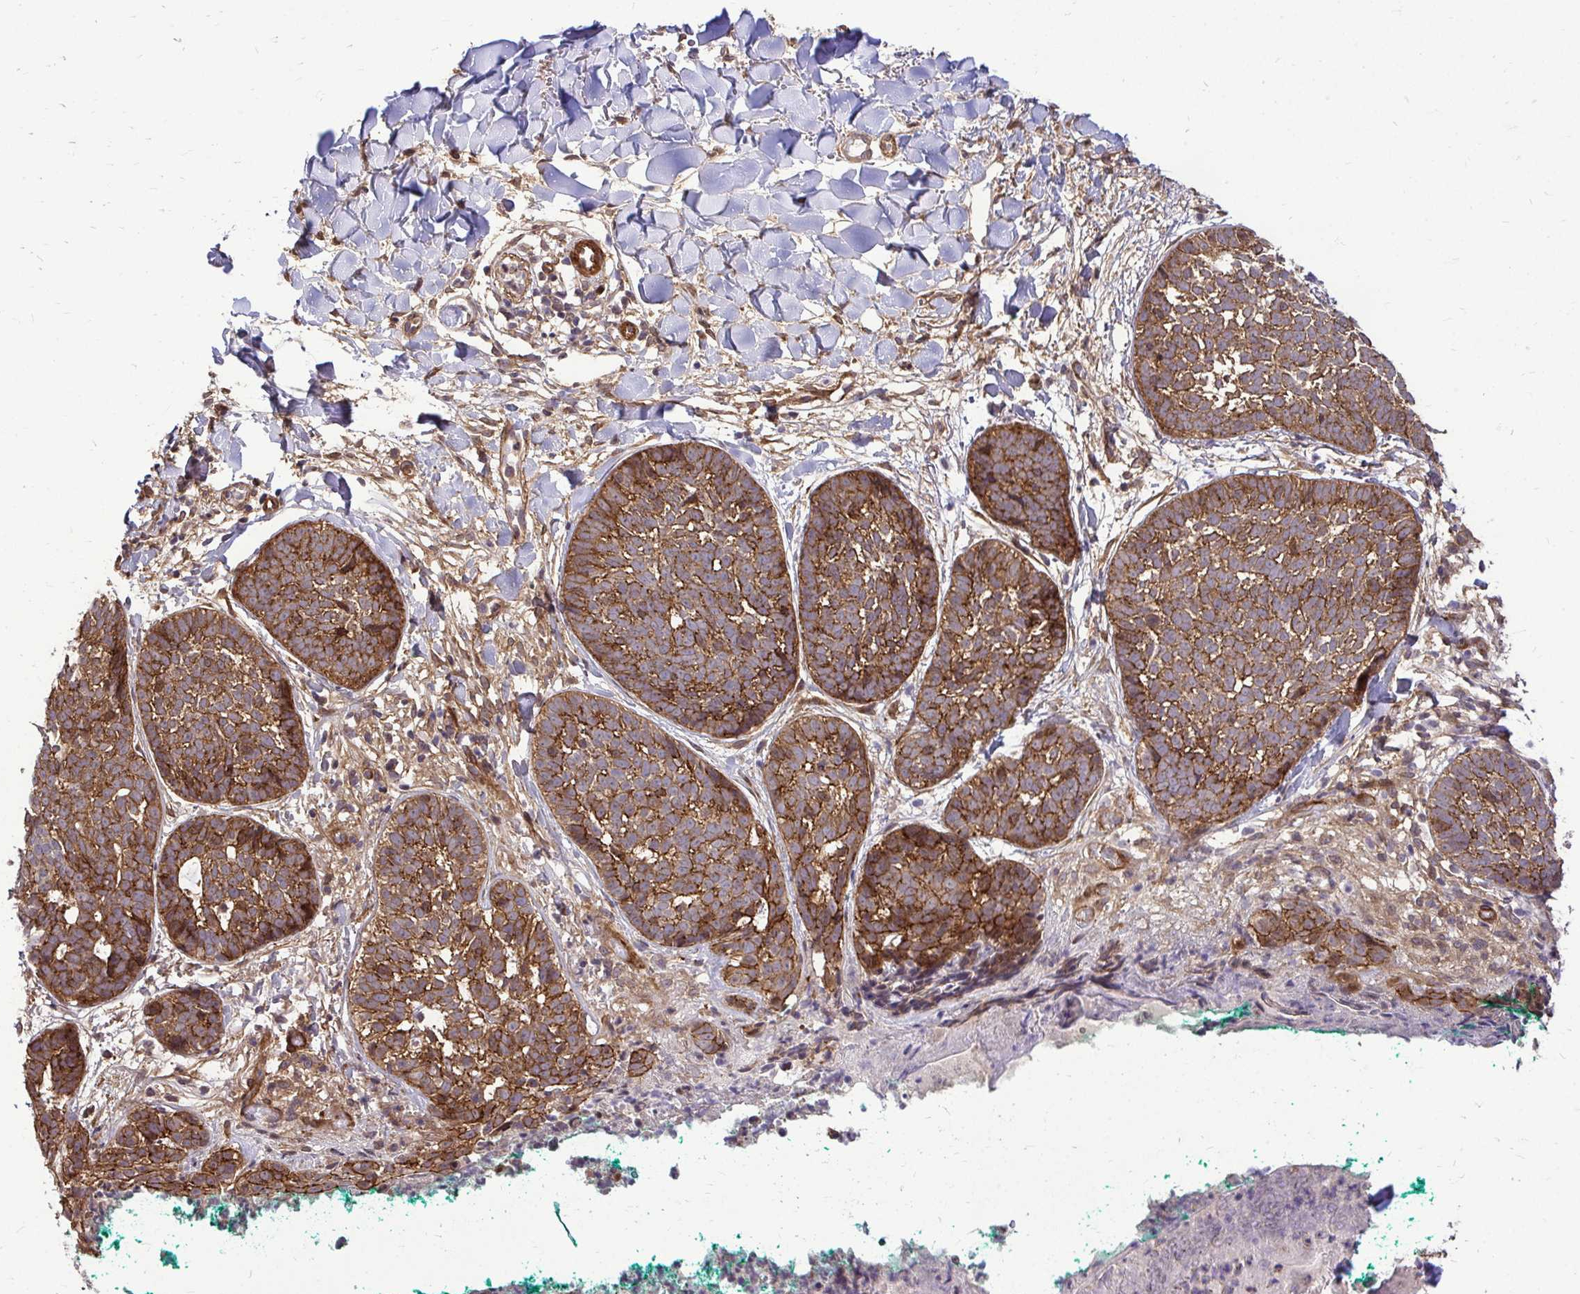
{"staining": {"intensity": "strong", "quantity": ">75%", "location": "cytoplasmic/membranous"}, "tissue": "skin cancer", "cell_type": "Tumor cells", "image_type": "cancer", "snomed": [{"axis": "morphology", "description": "Basal cell carcinoma"}, {"axis": "topography", "description": "Skin"}, {"axis": "topography", "description": "Skin of neck"}, {"axis": "topography", "description": "Skin of shoulder"}, {"axis": "topography", "description": "Skin of back"}], "caption": "Basal cell carcinoma (skin) stained with a protein marker shows strong staining in tumor cells.", "gene": "TRIP6", "patient": {"sex": "male", "age": 80}}